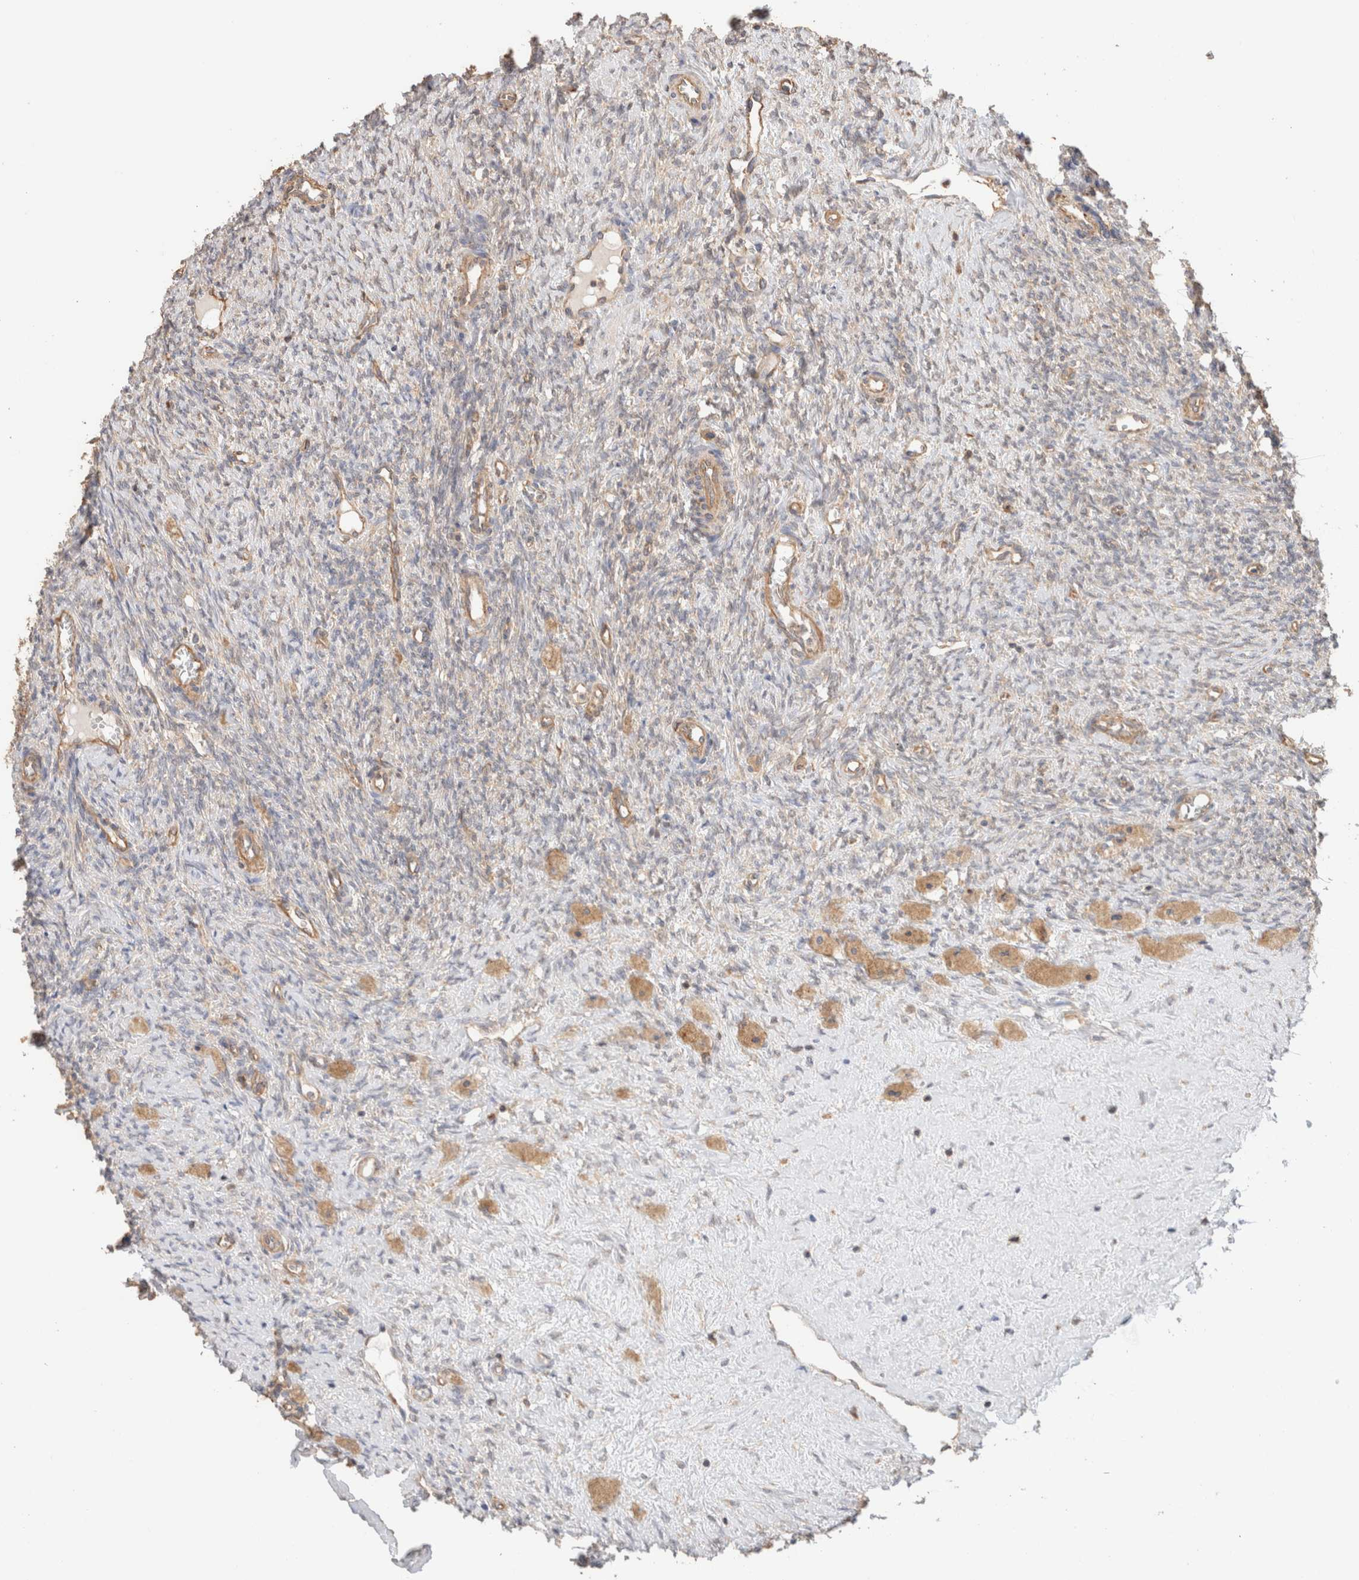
{"staining": {"intensity": "moderate", "quantity": ">75%", "location": "cytoplasmic/membranous"}, "tissue": "ovary", "cell_type": "Follicle cells", "image_type": "normal", "snomed": [{"axis": "morphology", "description": "Normal tissue, NOS"}, {"axis": "topography", "description": "Ovary"}], "caption": "A histopathology image showing moderate cytoplasmic/membranous expression in approximately >75% of follicle cells in normal ovary, as visualized by brown immunohistochemical staining.", "gene": "CFAP418", "patient": {"sex": "female", "age": 41}}